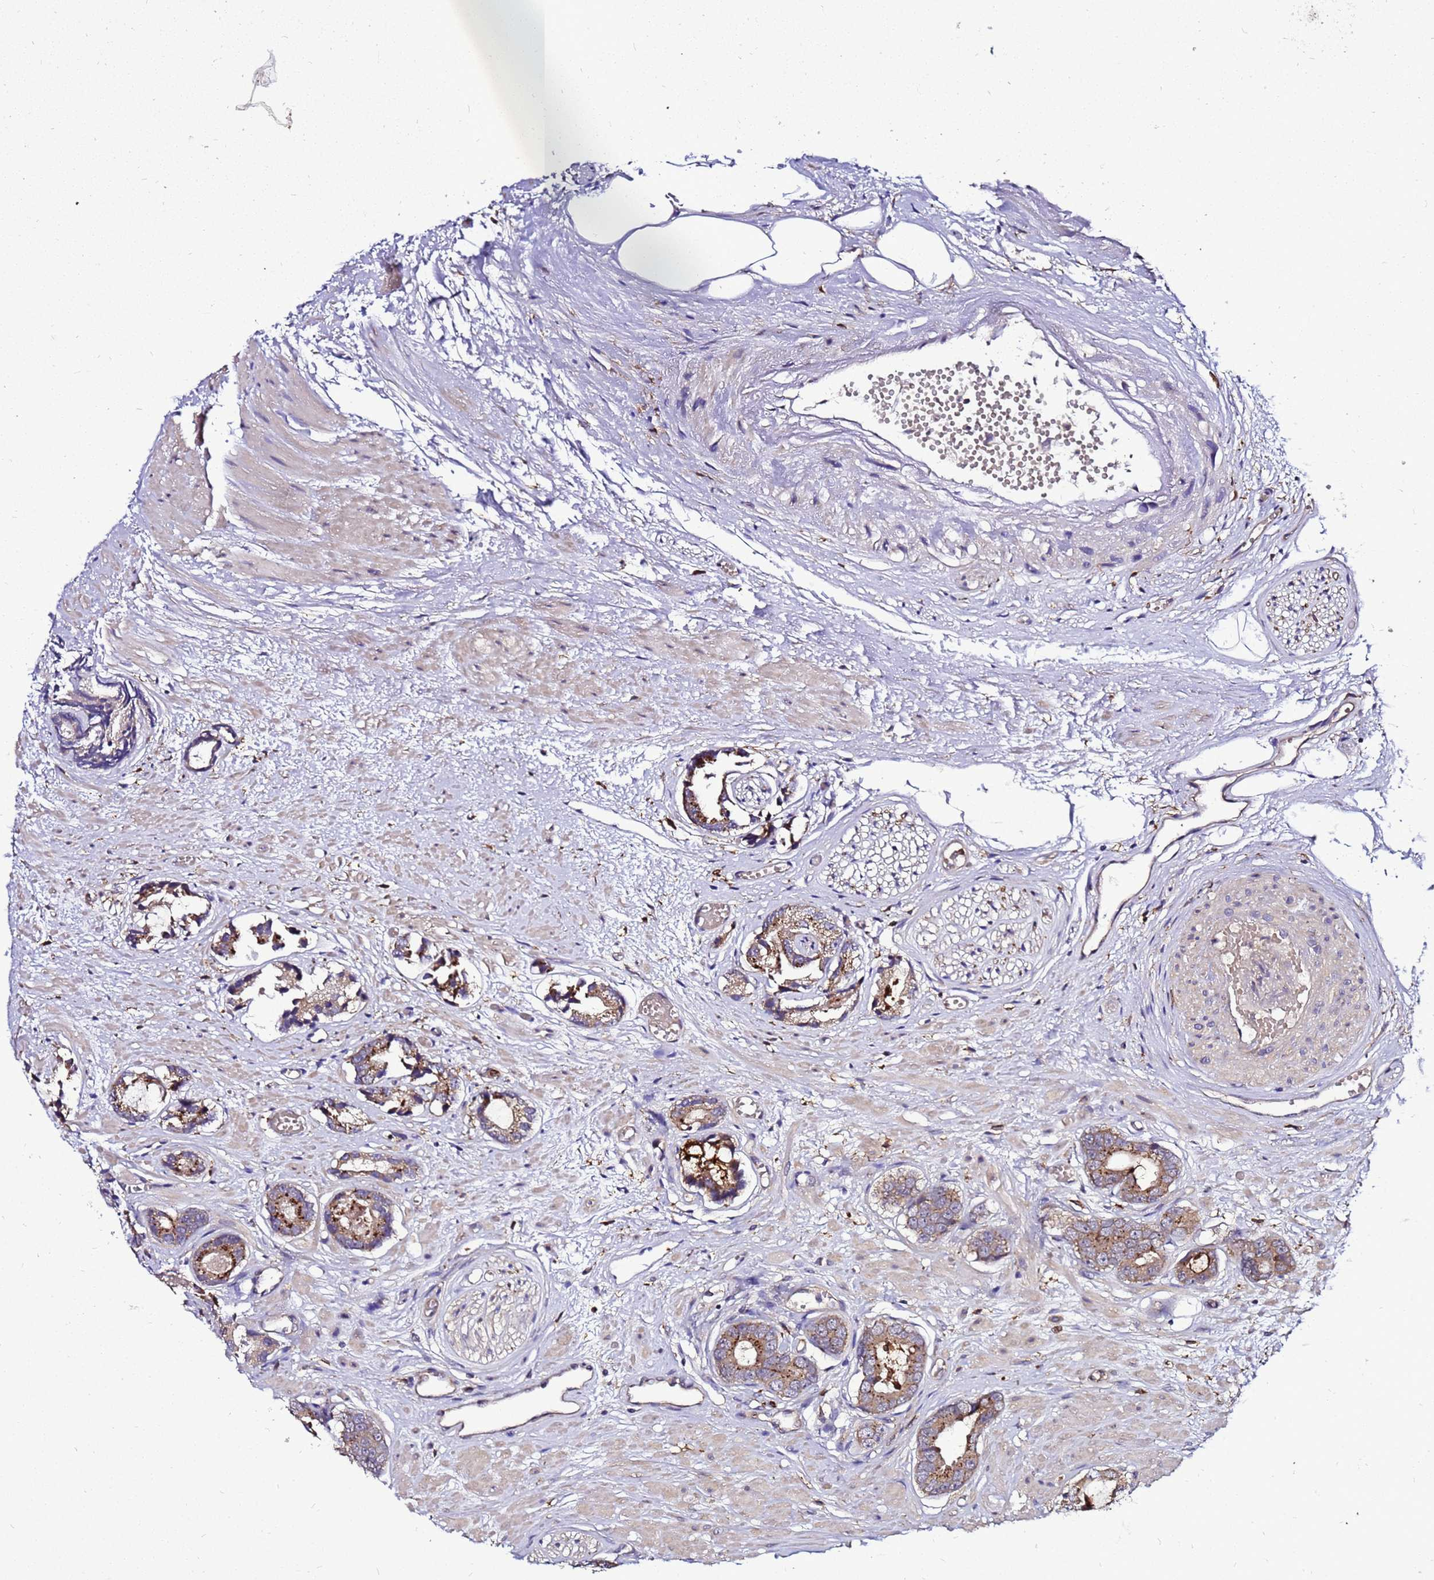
{"staining": {"intensity": "moderate", "quantity": ">75%", "location": "cytoplasmic/membranous"}, "tissue": "prostate cancer", "cell_type": "Tumor cells", "image_type": "cancer", "snomed": [{"axis": "morphology", "description": "Adenocarcinoma, Low grade"}, {"axis": "topography", "description": "Prostate"}], "caption": "An image showing moderate cytoplasmic/membranous positivity in approximately >75% of tumor cells in prostate adenocarcinoma (low-grade), as visualized by brown immunohistochemical staining.", "gene": "TRABD", "patient": {"sex": "male", "age": 64}}